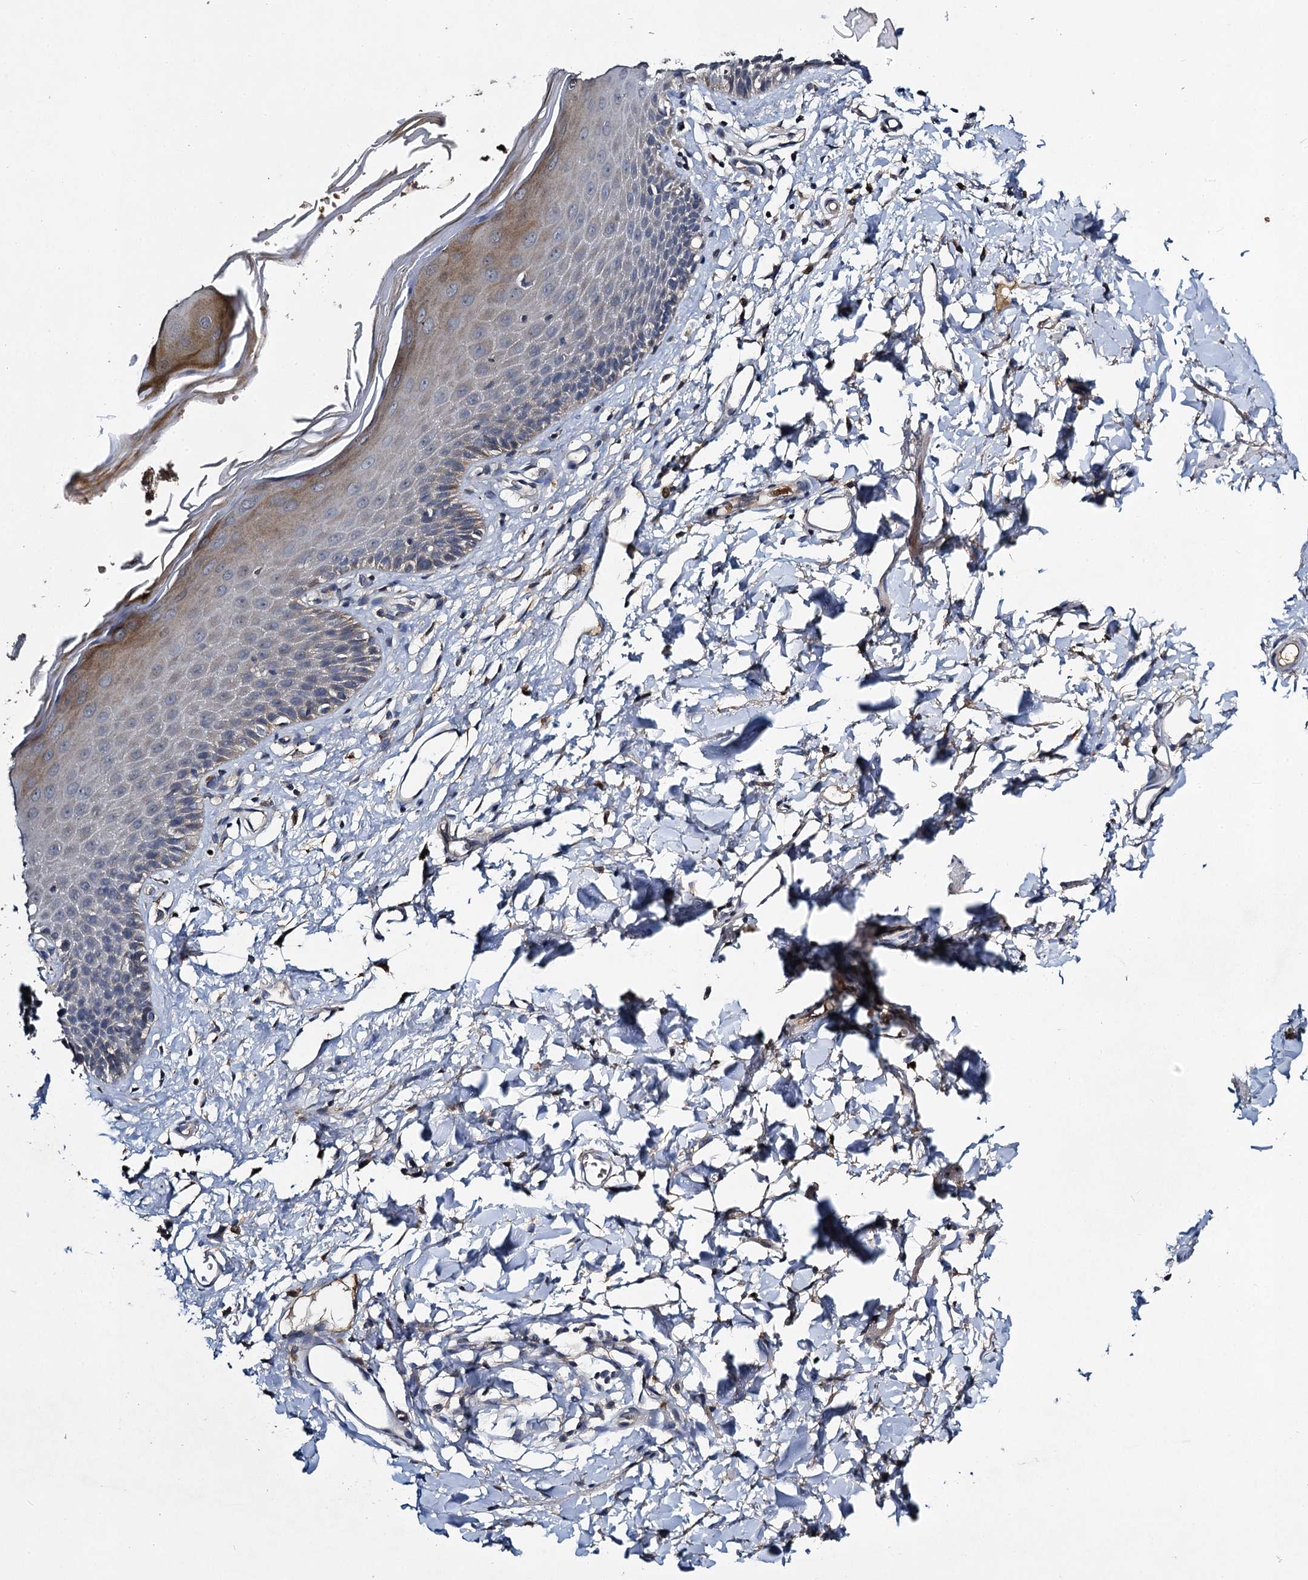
{"staining": {"intensity": "moderate", "quantity": "<25%", "location": "cytoplasmic/membranous"}, "tissue": "skin", "cell_type": "Epidermal cells", "image_type": "normal", "snomed": [{"axis": "morphology", "description": "Normal tissue, NOS"}, {"axis": "topography", "description": "Vulva"}], "caption": "Skin stained with a protein marker displays moderate staining in epidermal cells.", "gene": "SLC11A2", "patient": {"sex": "female", "age": 68}}